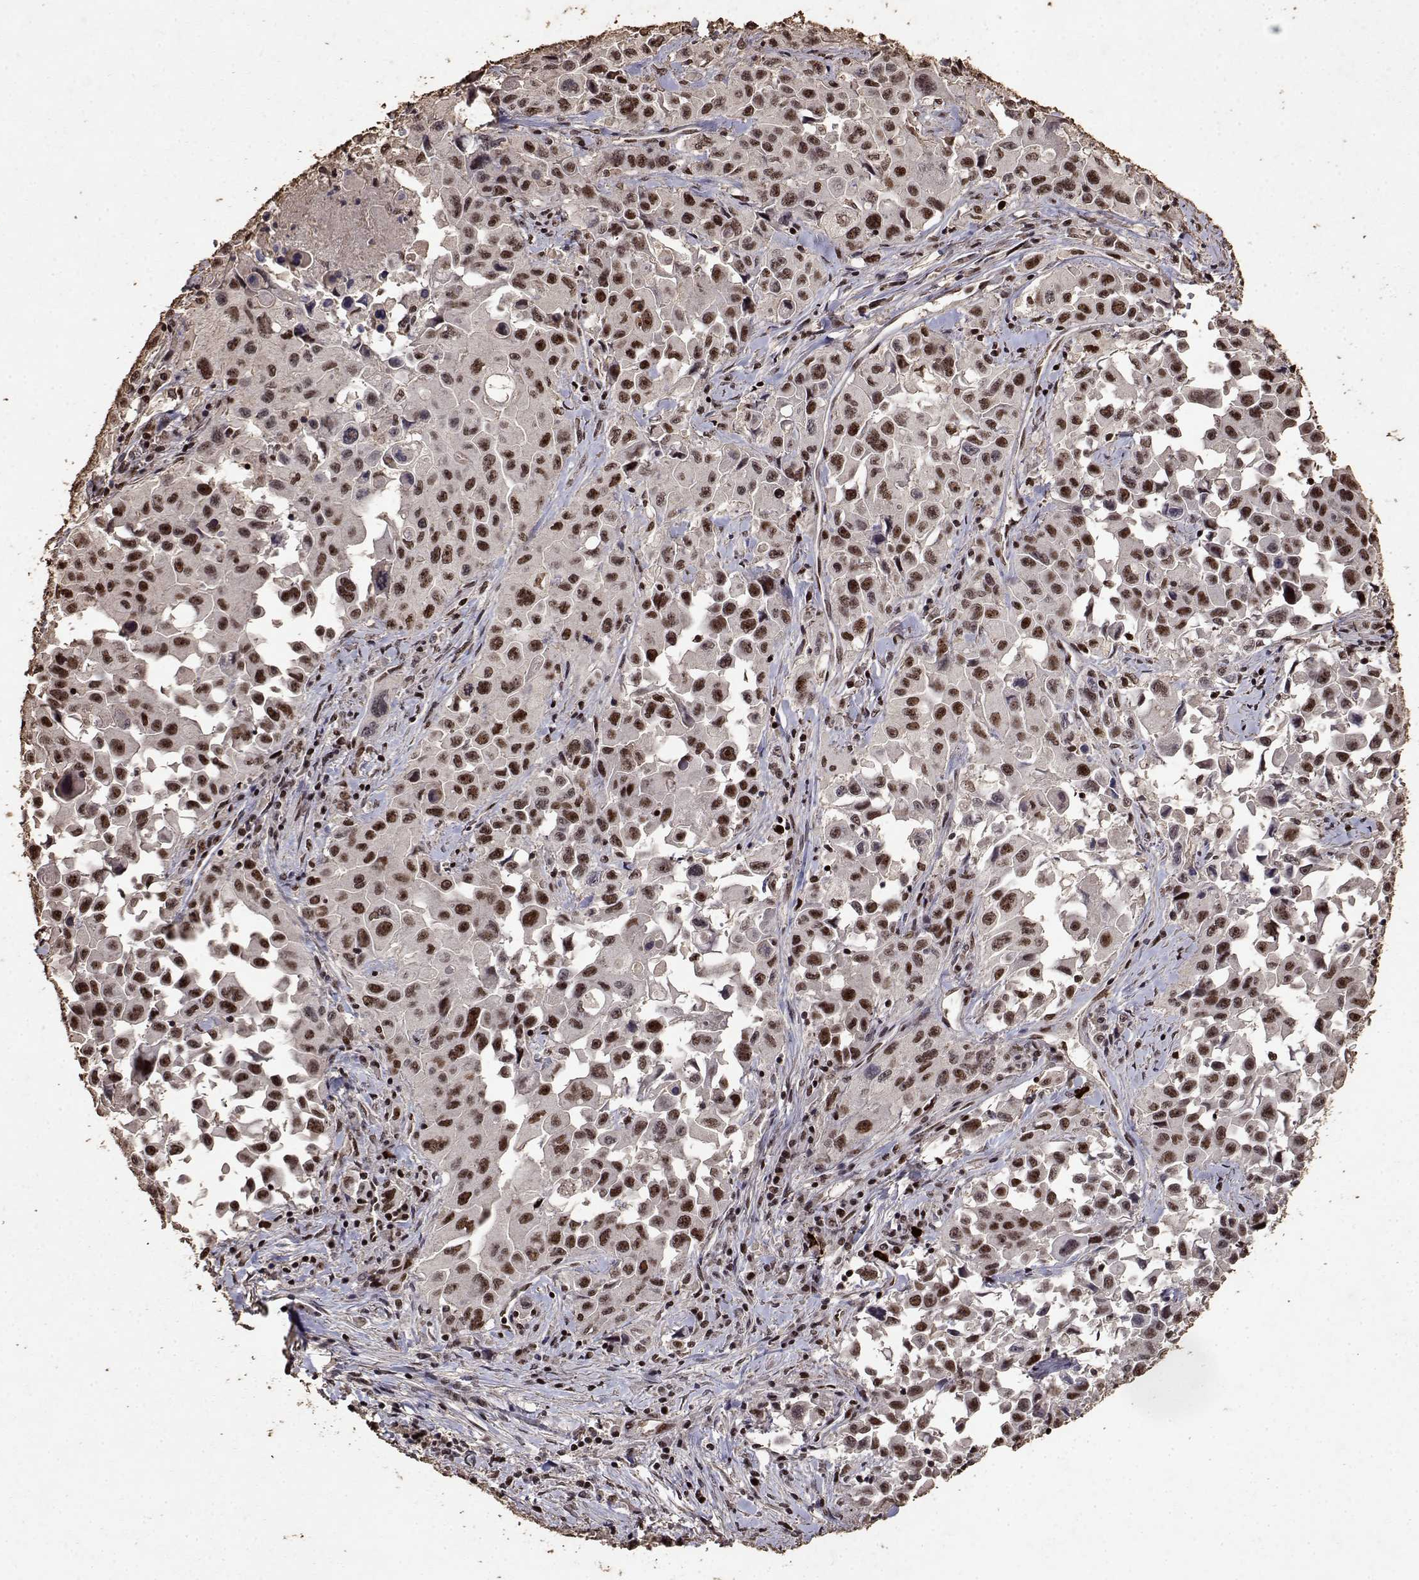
{"staining": {"intensity": "strong", "quantity": ">75%", "location": "nuclear"}, "tissue": "lung cancer", "cell_type": "Tumor cells", "image_type": "cancer", "snomed": [{"axis": "morphology", "description": "Squamous cell carcinoma, NOS"}, {"axis": "topography", "description": "Lung"}], "caption": "A photomicrograph of human squamous cell carcinoma (lung) stained for a protein displays strong nuclear brown staining in tumor cells.", "gene": "TOE1", "patient": {"sex": "male", "age": 63}}